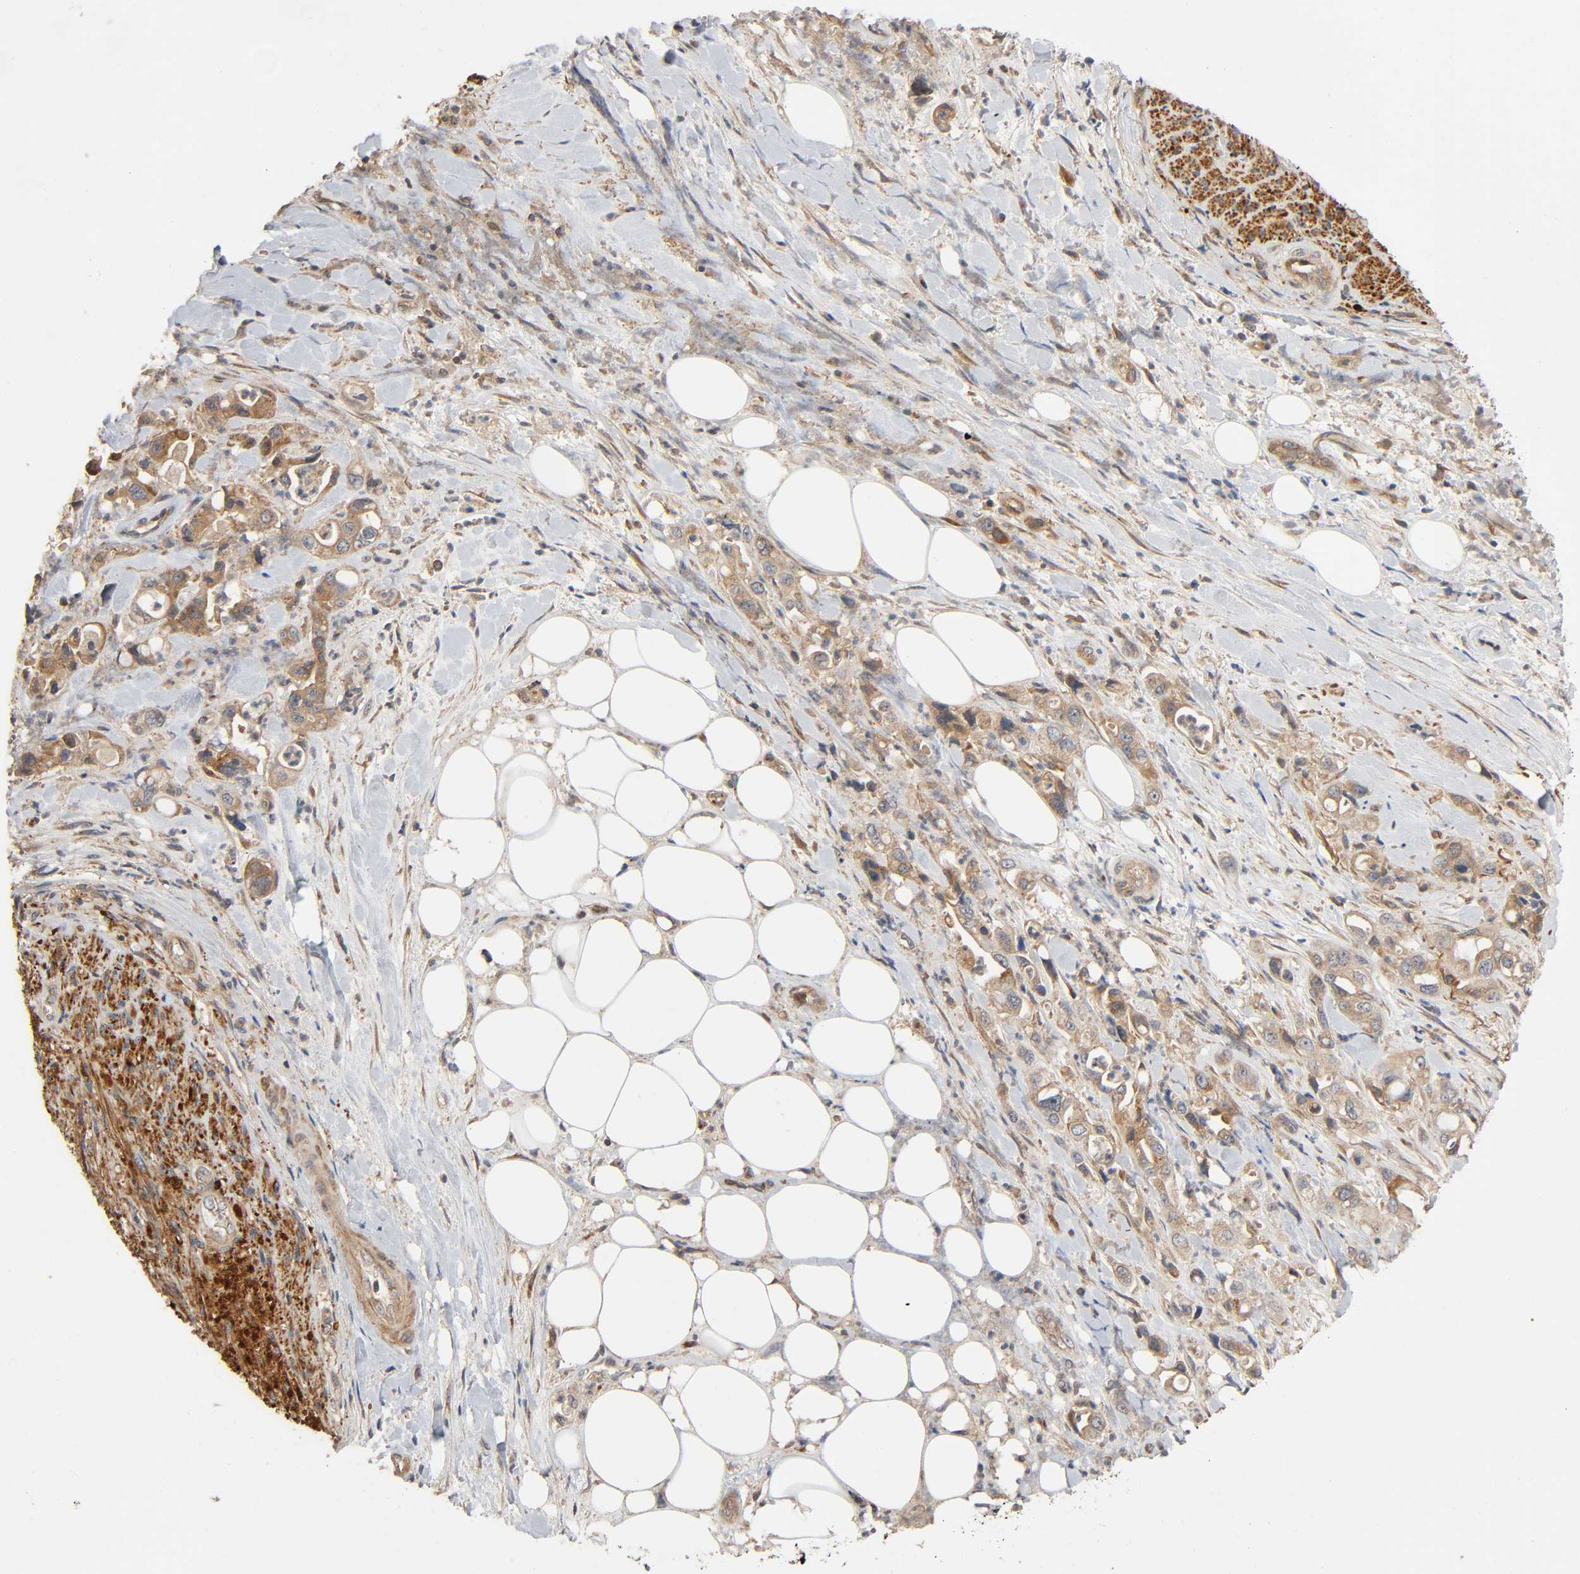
{"staining": {"intensity": "weak", "quantity": ">75%", "location": "cytoplasmic/membranous"}, "tissue": "pancreatic cancer", "cell_type": "Tumor cells", "image_type": "cancer", "snomed": [{"axis": "morphology", "description": "Adenocarcinoma, NOS"}, {"axis": "topography", "description": "Pancreas"}], "caption": "Immunohistochemical staining of human pancreatic cancer displays weak cytoplasmic/membranous protein expression in approximately >75% of tumor cells.", "gene": "SGSM1", "patient": {"sex": "male", "age": 70}}